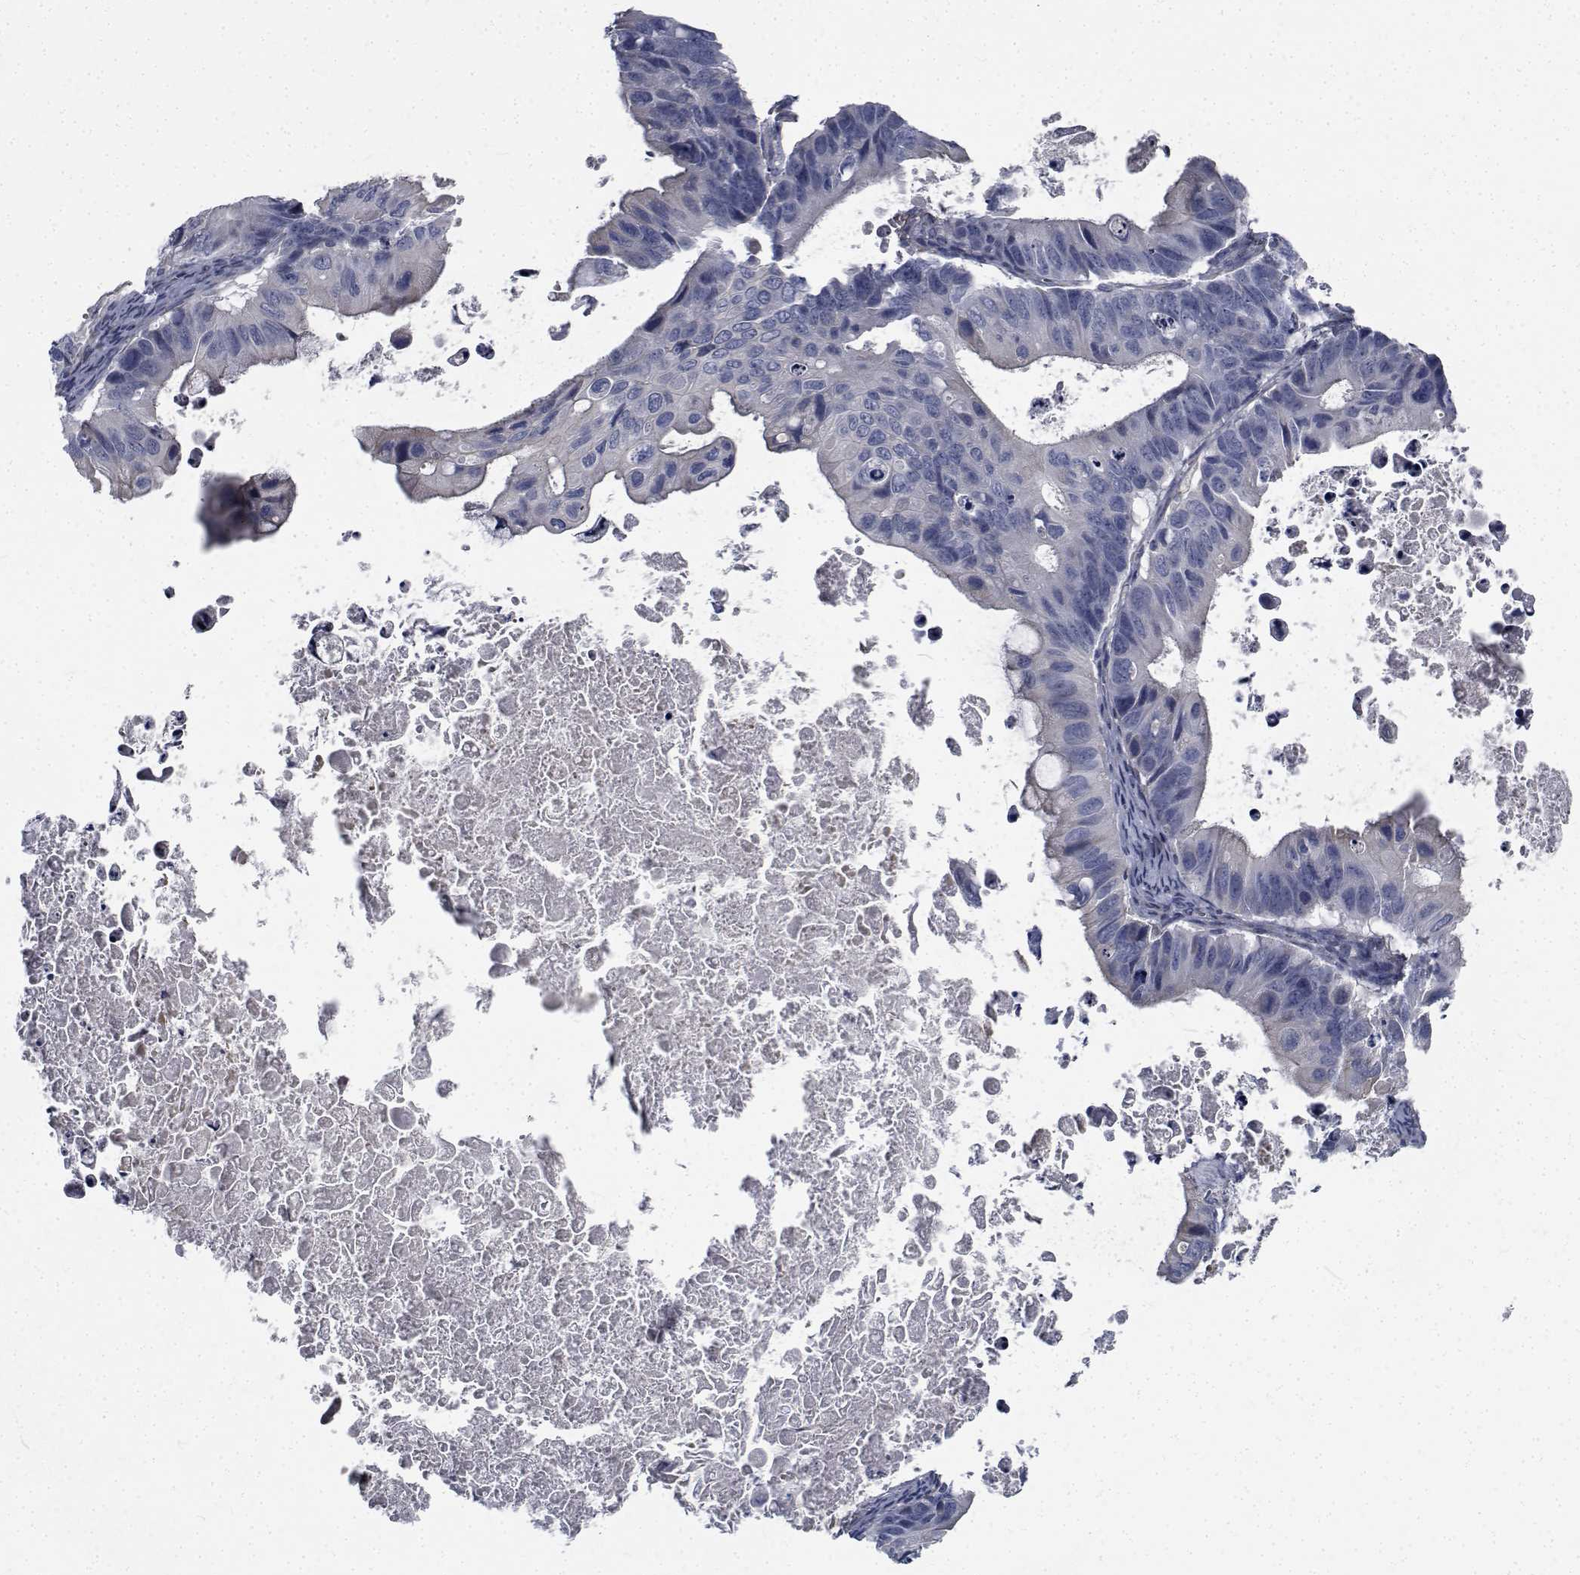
{"staining": {"intensity": "negative", "quantity": "none", "location": "none"}, "tissue": "ovarian cancer", "cell_type": "Tumor cells", "image_type": "cancer", "snomed": [{"axis": "morphology", "description": "Cystadenocarcinoma, mucinous, NOS"}, {"axis": "topography", "description": "Ovary"}], "caption": "A photomicrograph of ovarian cancer (mucinous cystadenocarcinoma) stained for a protein displays no brown staining in tumor cells.", "gene": "TTBK1", "patient": {"sex": "female", "age": 64}}